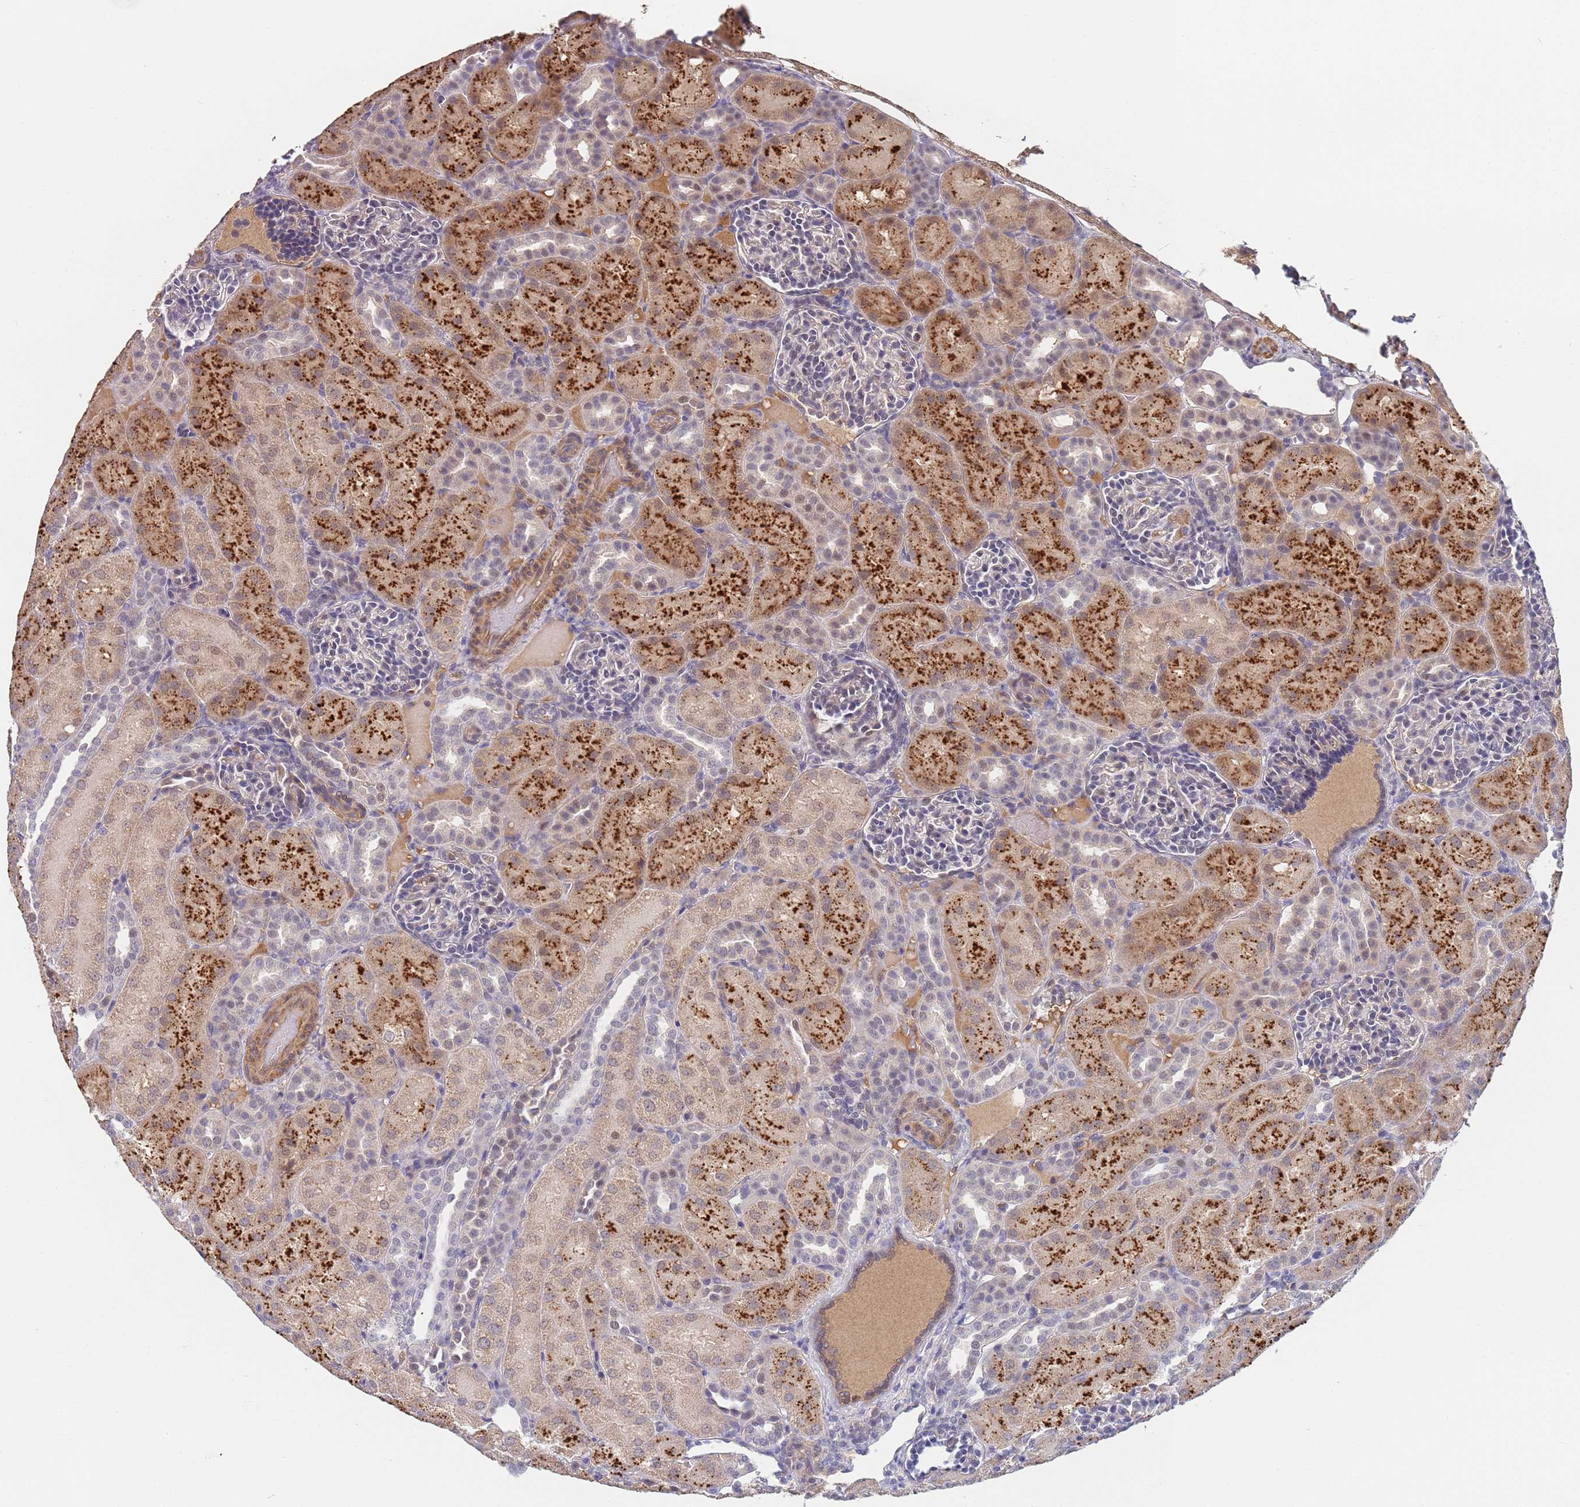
{"staining": {"intensity": "negative", "quantity": "none", "location": "none"}, "tissue": "kidney", "cell_type": "Cells in glomeruli", "image_type": "normal", "snomed": [{"axis": "morphology", "description": "Normal tissue, NOS"}, {"axis": "topography", "description": "Kidney"}], "caption": "Kidney stained for a protein using immunohistochemistry (IHC) displays no staining cells in glomeruli.", "gene": "B4GALT4", "patient": {"sex": "male", "age": 1}}